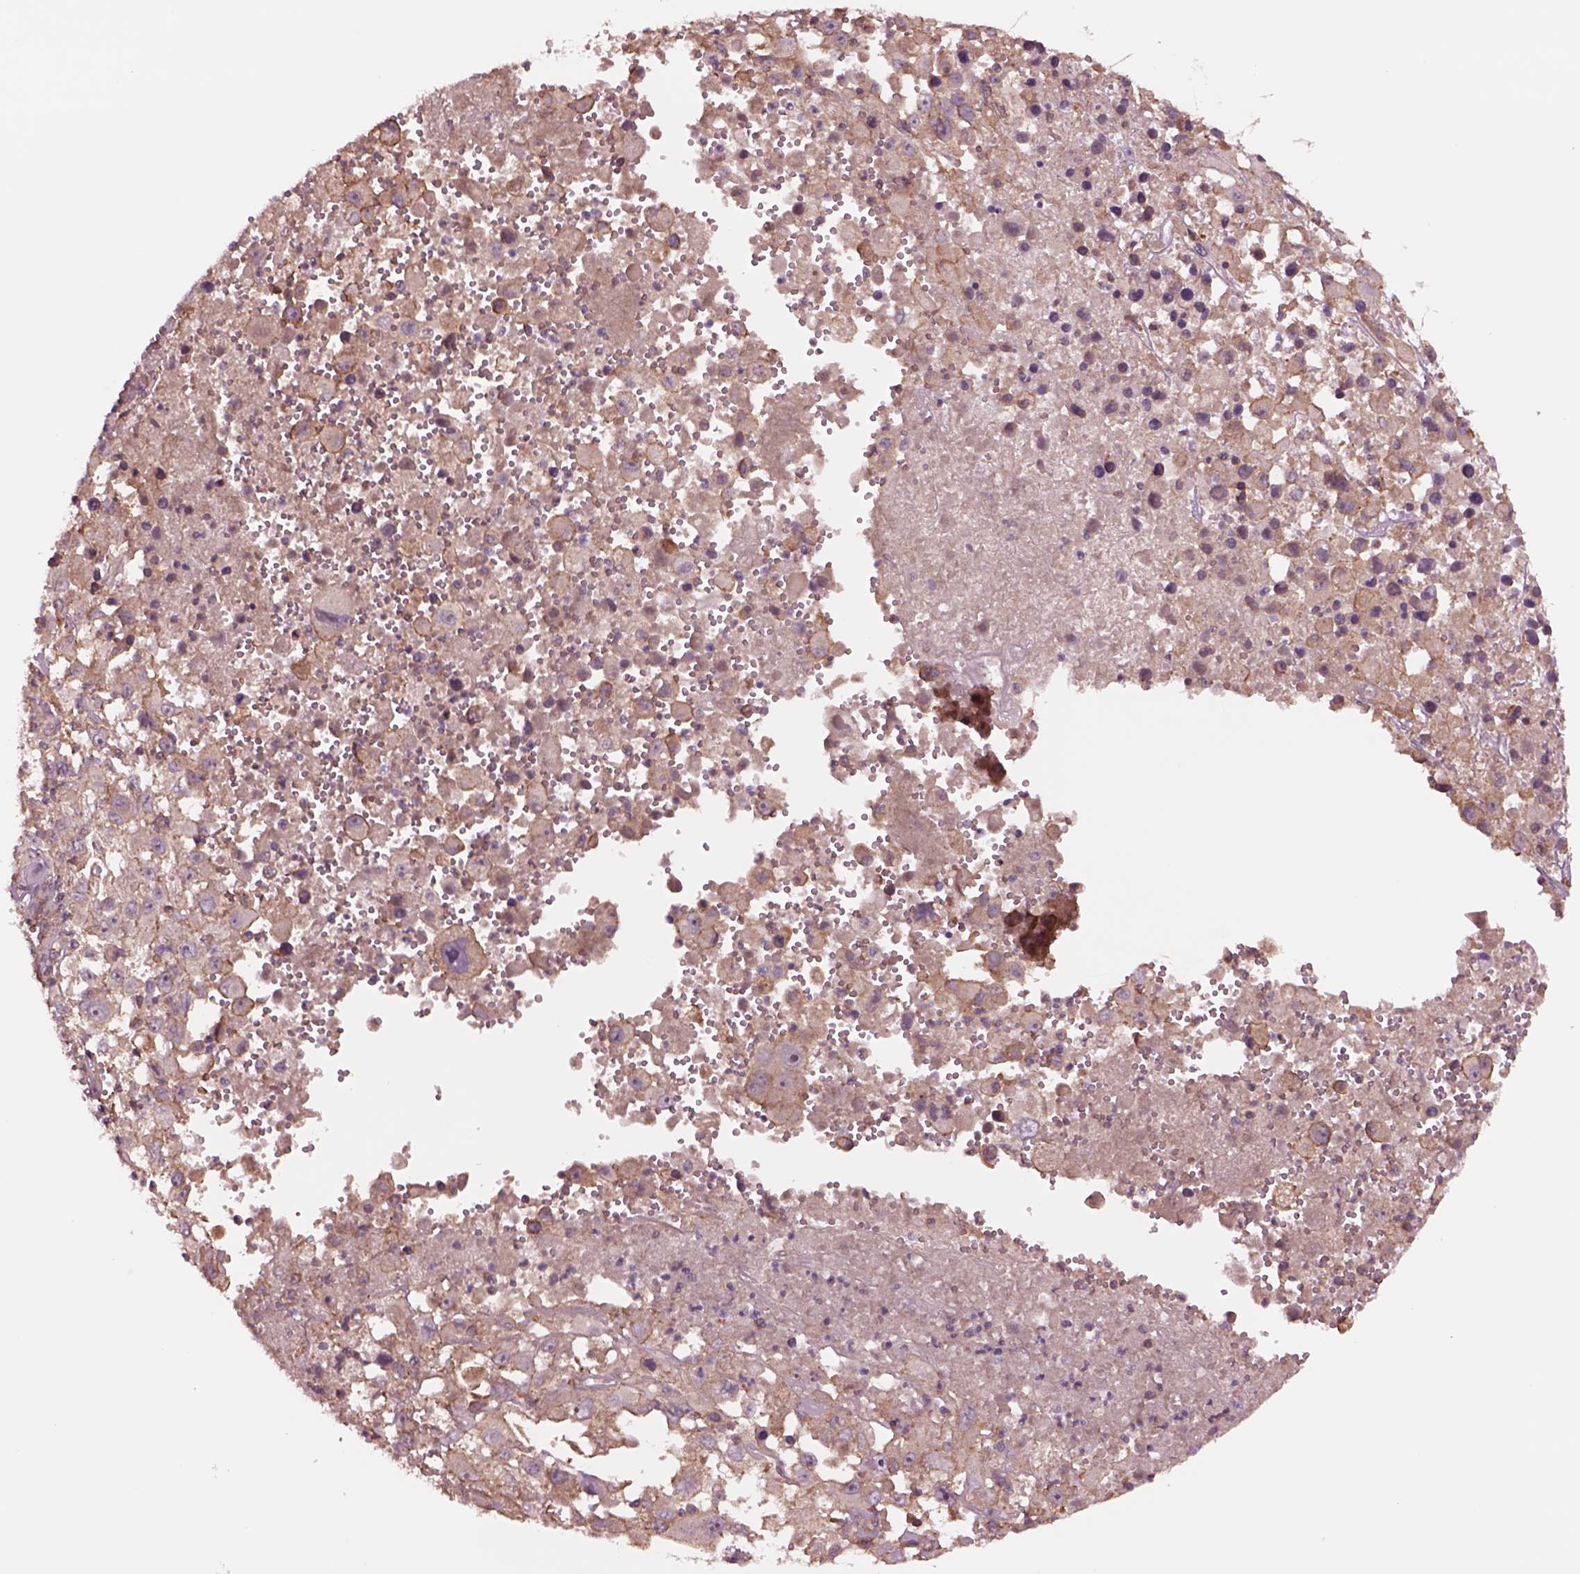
{"staining": {"intensity": "negative", "quantity": "none", "location": "none"}, "tissue": "melanoma", "cell_type": "Tumor cells", "image_type": "cancer", "snomed": [{"axis": "morphology", "description": "Malignant melanoma, Metastatic site"}, {"axis": "topography", "description": "Soft tissue"}], "caption": "IHC of human melanoma demonstrates no staining in tumor cells. The staining was performed using DAB to visualize the protein expression in brown, while the nuclei were stained in blue with hematoxylin (Magnification: 20x).", "gene": "HTR1B", "patient": {"sex": "male", "age": 50}}